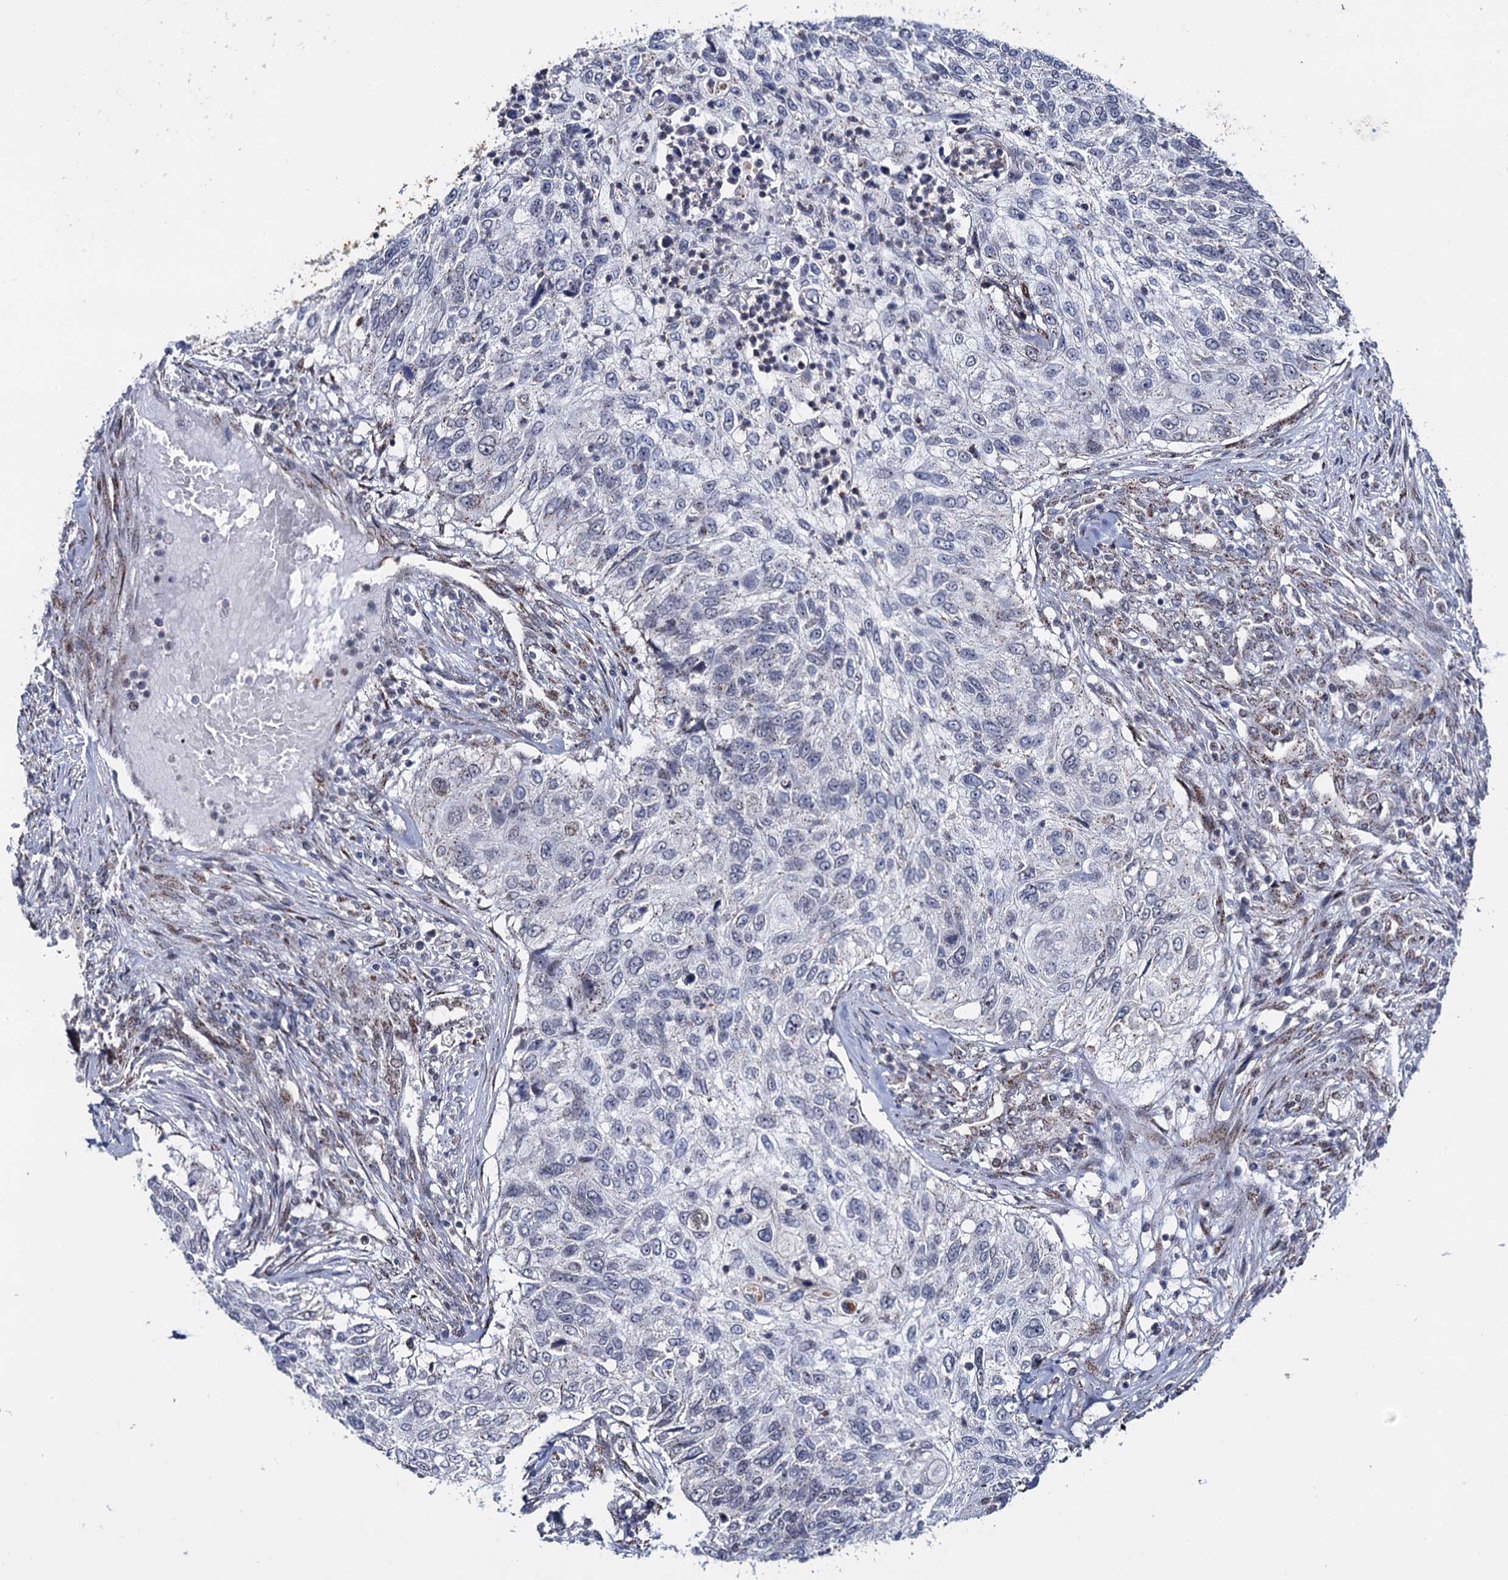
{"staining": {"intensity": "negative", "quantity": "none", "location": "none"}, "tissue": "urothelial cancer", "cell_type": "Tumor cells", "image_type": "cancer", "snomed": [{"axis": "morphology", "description": "Urothelial carcinoma, High grade"}, {"axis": "topography", "description": "Urinary bladder"}], "caption": "Human urothelial cancer stained for a protein using IHC shows no staining in tumor cells.", "gene": "THAP2", "patient": {"sex": "female", "age": 60}}